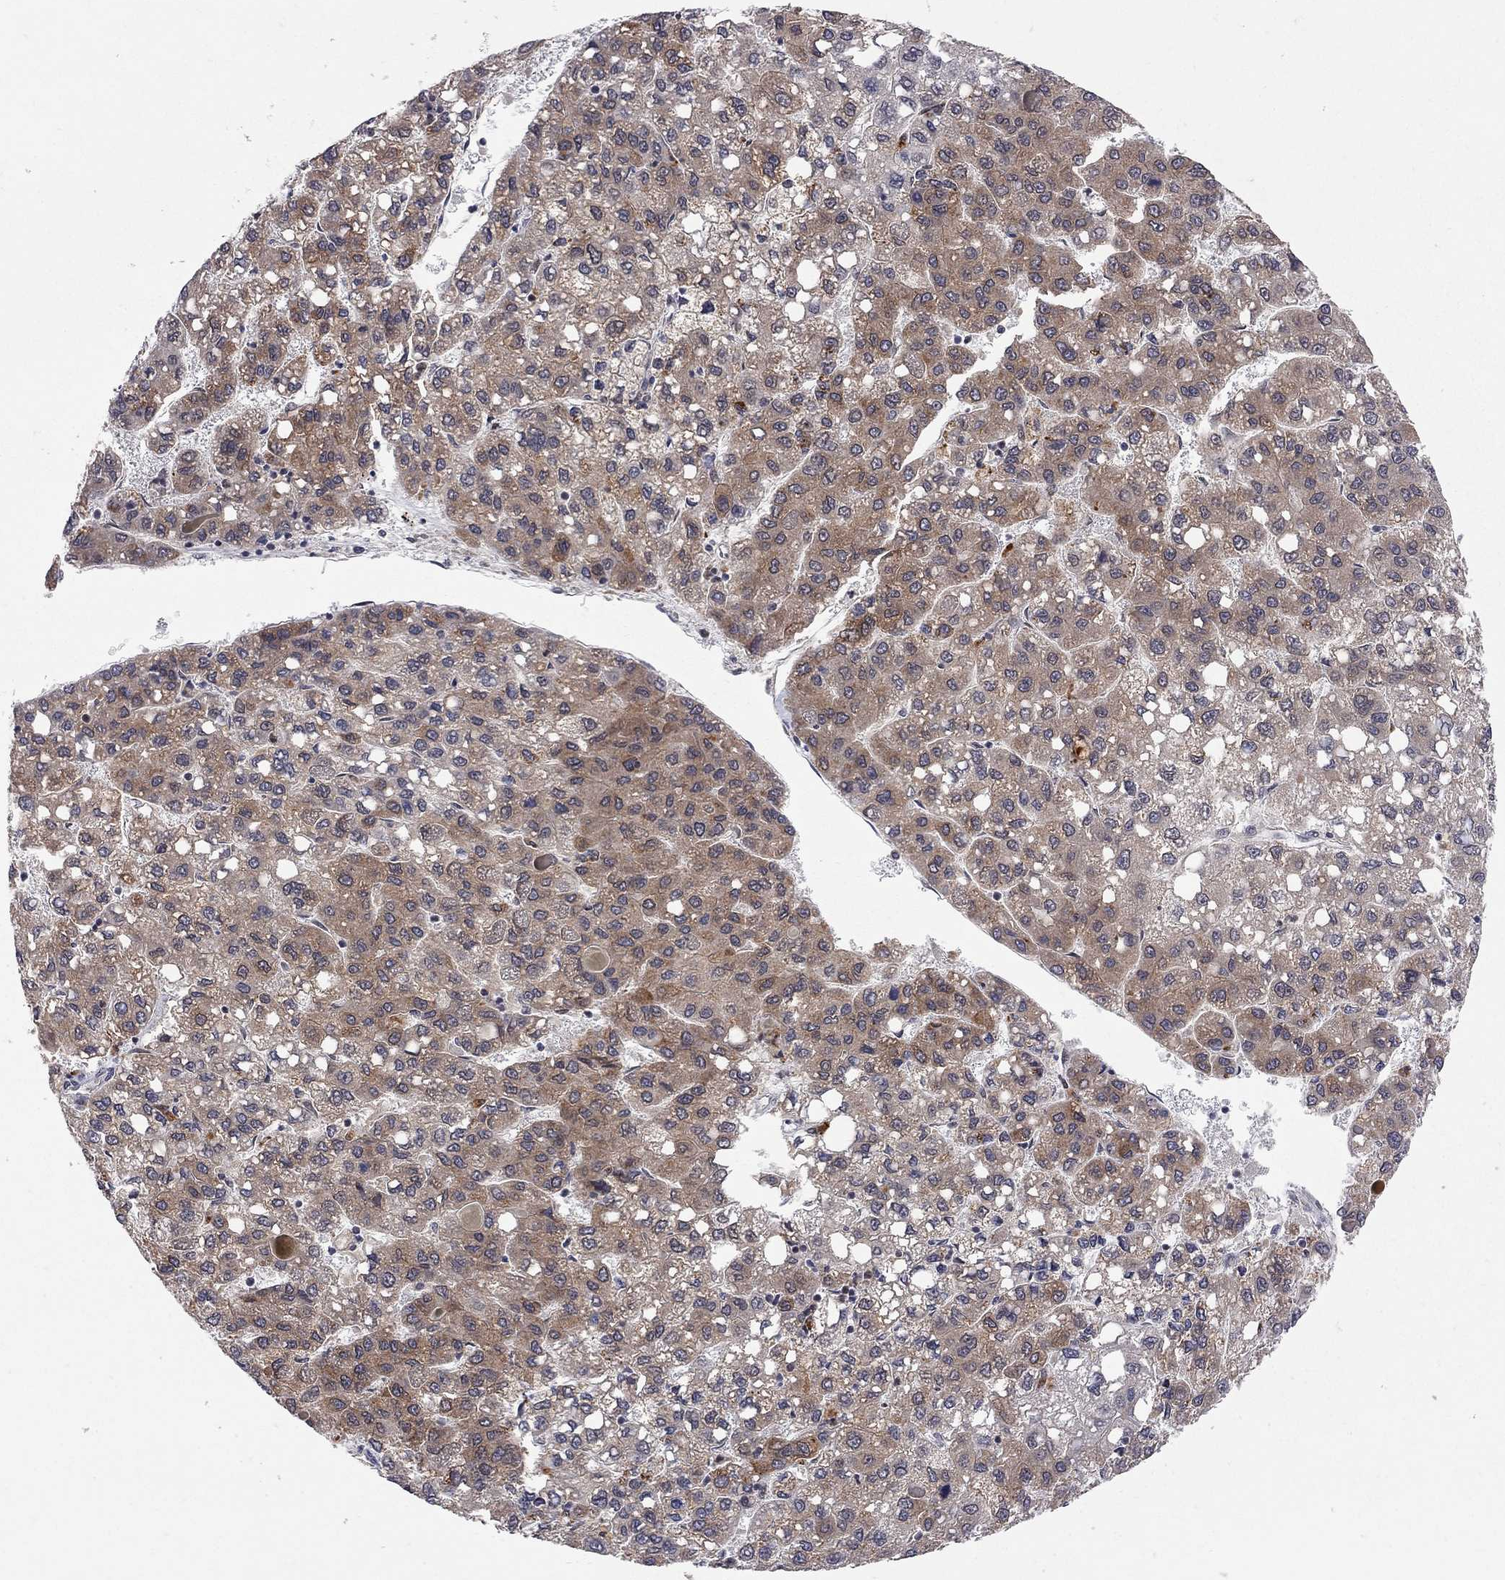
{"staining": {"intensity": "moderate", "quantity": "25%-75%", "location": "cytoplasmic/membranous"}, "tissue": "liver cancer", "cell_type": "Tumor cells", "image_type": "cancer", "snomed": [{"axis": "morphology", "description": "Carcinoma, Hepatocellular, NOS"}, {"axis": "topography", "description": "Liver"}], "caption": "The immunohistochemical stain highlights moderate cytoplasmic/membranous positivity in tumor cells of hepatocellular carcinoma (liver) tissue.", "gene": "CNOT11", "patient": {"sex": "female", "age": 82}}